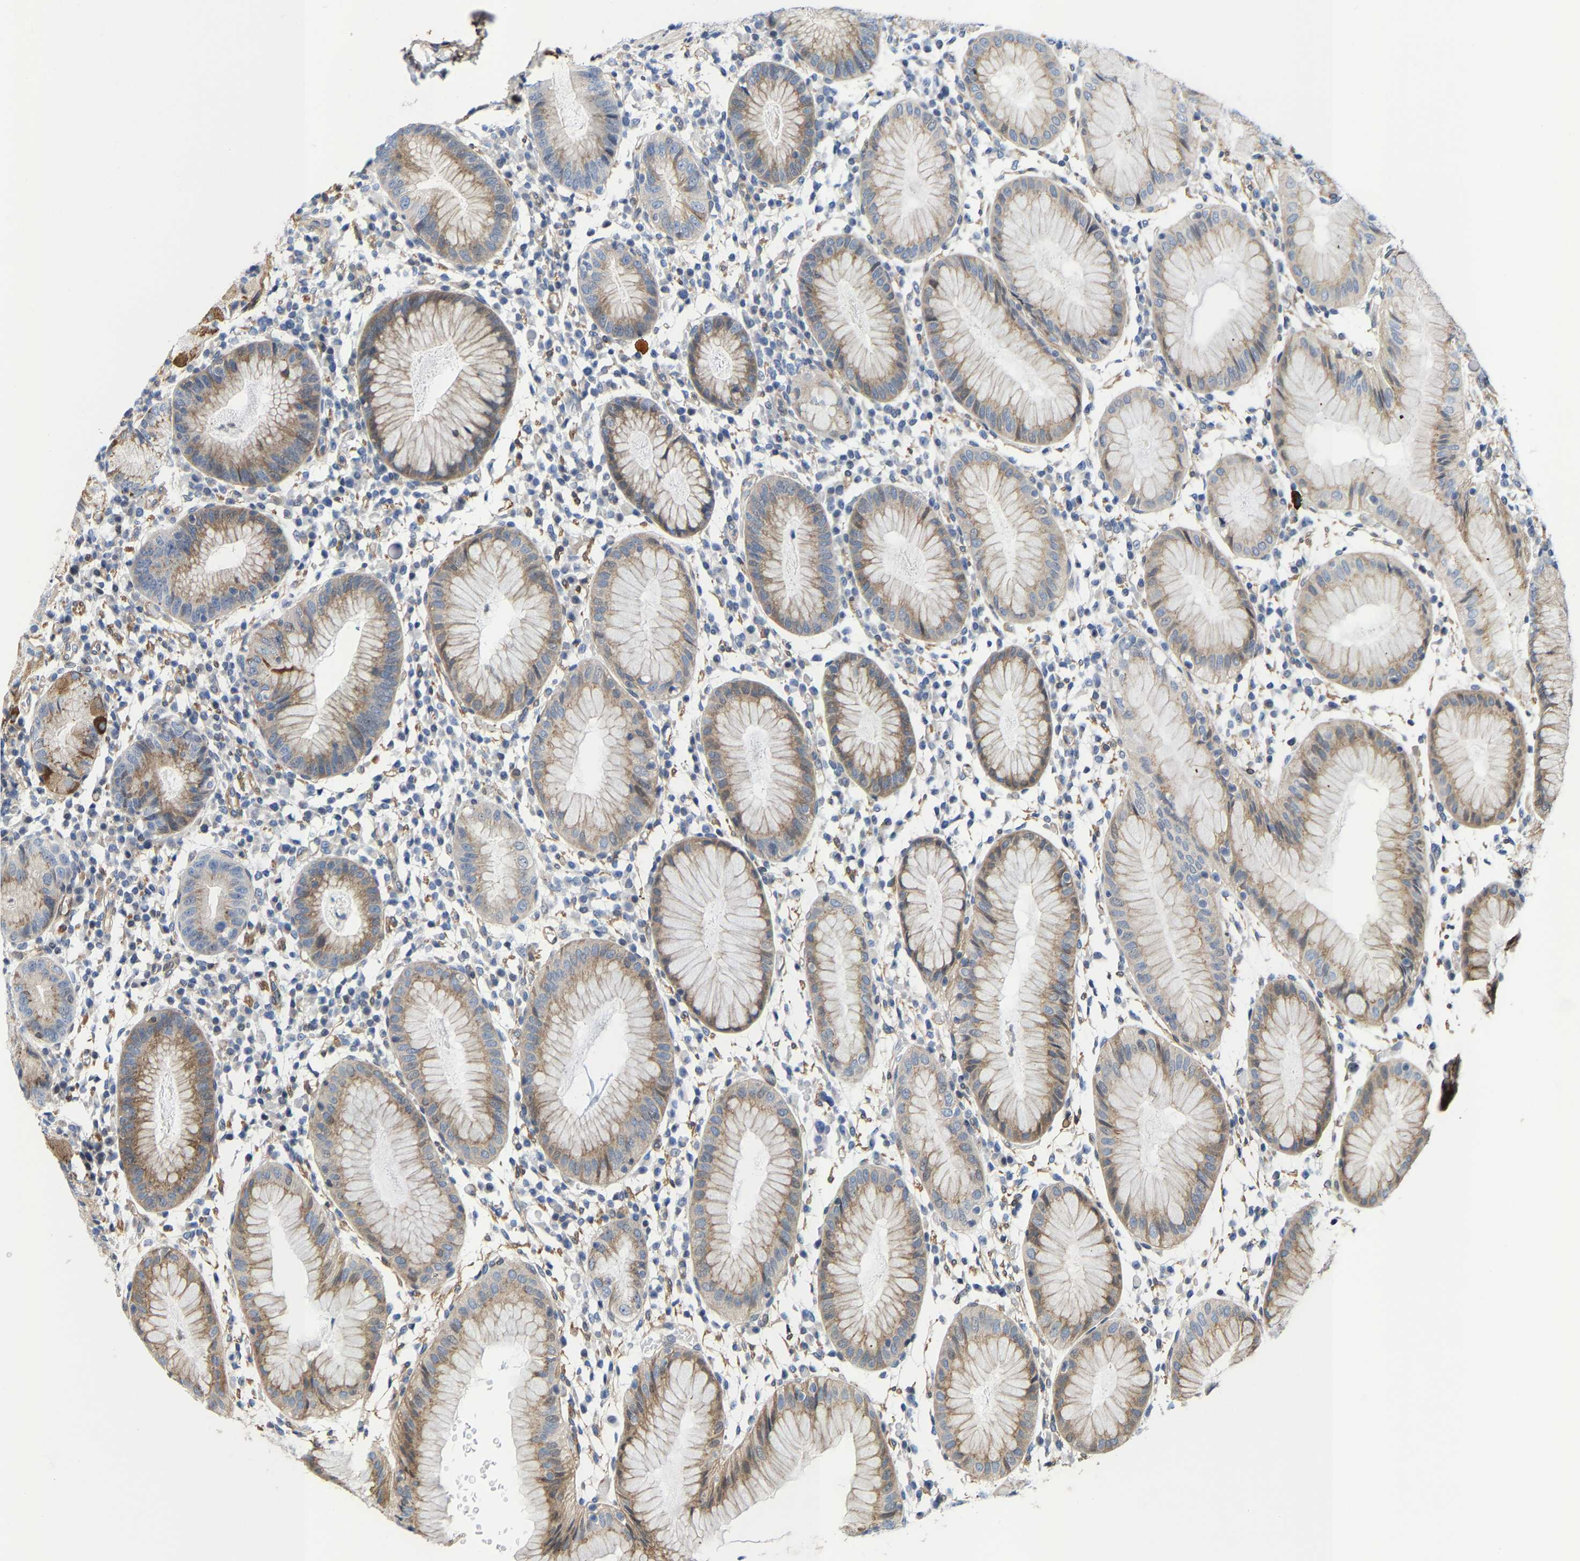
{"staining": {"intensity": "weak", "quantity": "25%-75%", "location": "cytoplasmic/membranous"}, "tissue": "stomach", "cell_type": "Glandular cells", "image_type": "normal", "snomed": [{"axis": "morphology", "description": "Normal tissue, NOS"}, {"axis": "topography", "description": "Stomach"}, {"axis": "topography", "description": "Stomach, lower"}], "caption": "Protein staining reveals weak cytoplasmic/membranous positivity in about 25%-75% of glandular cells in unremarkable stomach.", "gene": "TGFB1I1", "patient": {"sex": "female", "age": 75}}